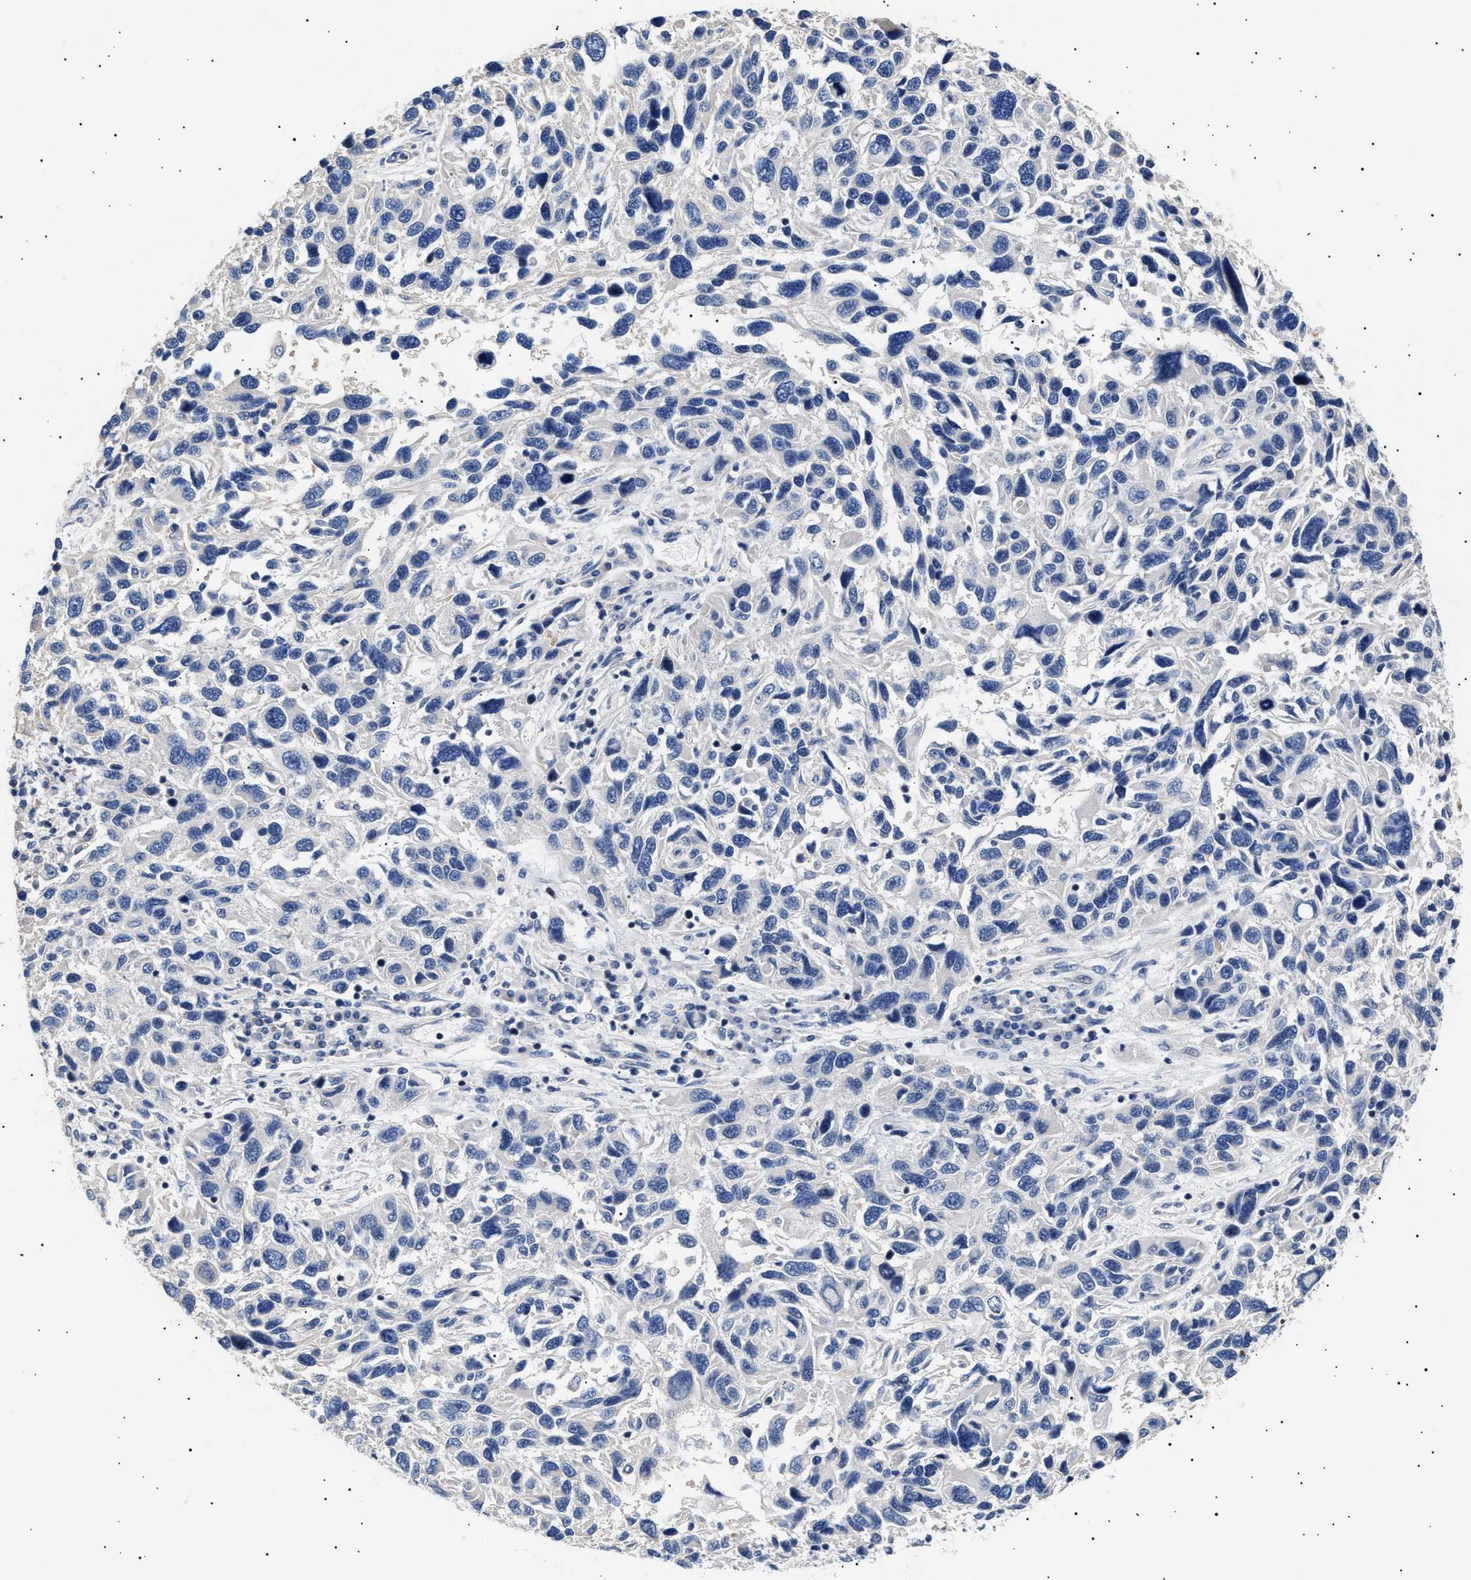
{"staining": {"intensity": "negative", "quantity": "none", "location": "none"}, "tissue": "melanoma", "cell_type": "Tumor cells", "image_type": "cancer", "snomed": [{"axis": "morphology", "description": "Malignant melanoma, NOS"}, {"axis": "topography", "description": "Skin"}], "caption": "Tumor cells are negative for brown protein staining in melanoma.", "gene": "HEMGN", "patient": {"sex": "male", "age": 53}}